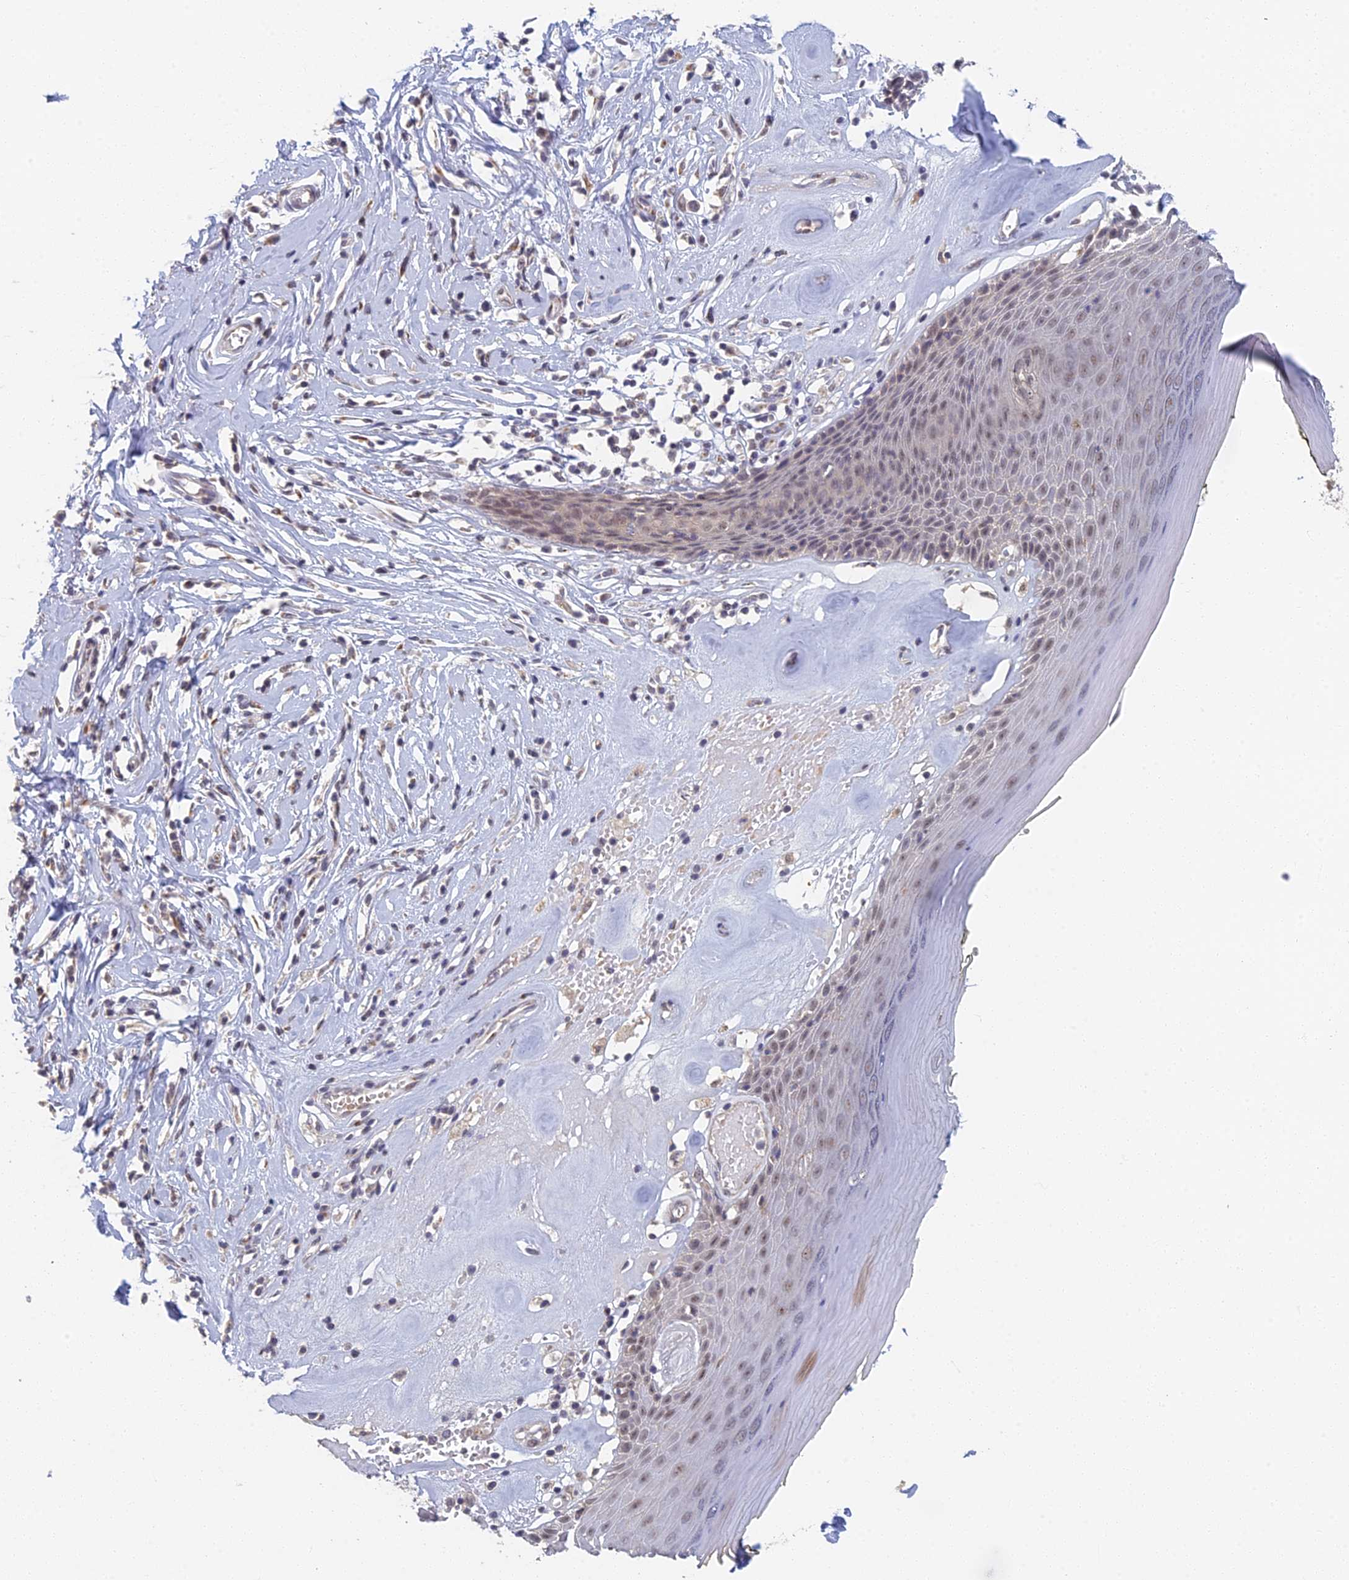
{"staining": {"intensity": "weak", "quantity": "<25%", "location": "nuclear"}, "tissue": "skin", "cell_type": "Epidermal cells", "image_type": "normal", "snomed": [{"axis": "morphology", "description": "Normal tissue, NOS"}, {"axis": "morphology", "description": "Inflammation, NOS"}, {"axis": "topography", "description": "Vulva"}], "caption": "Immunohistochemistry (IHC) image of normal skin: skin stained with DAB reveals no significant protein staining in epidermal cells. (DAB IHC, high magnification).", "gene": "GPATCH1", "patient": {"sex": "female", "age": 84}}